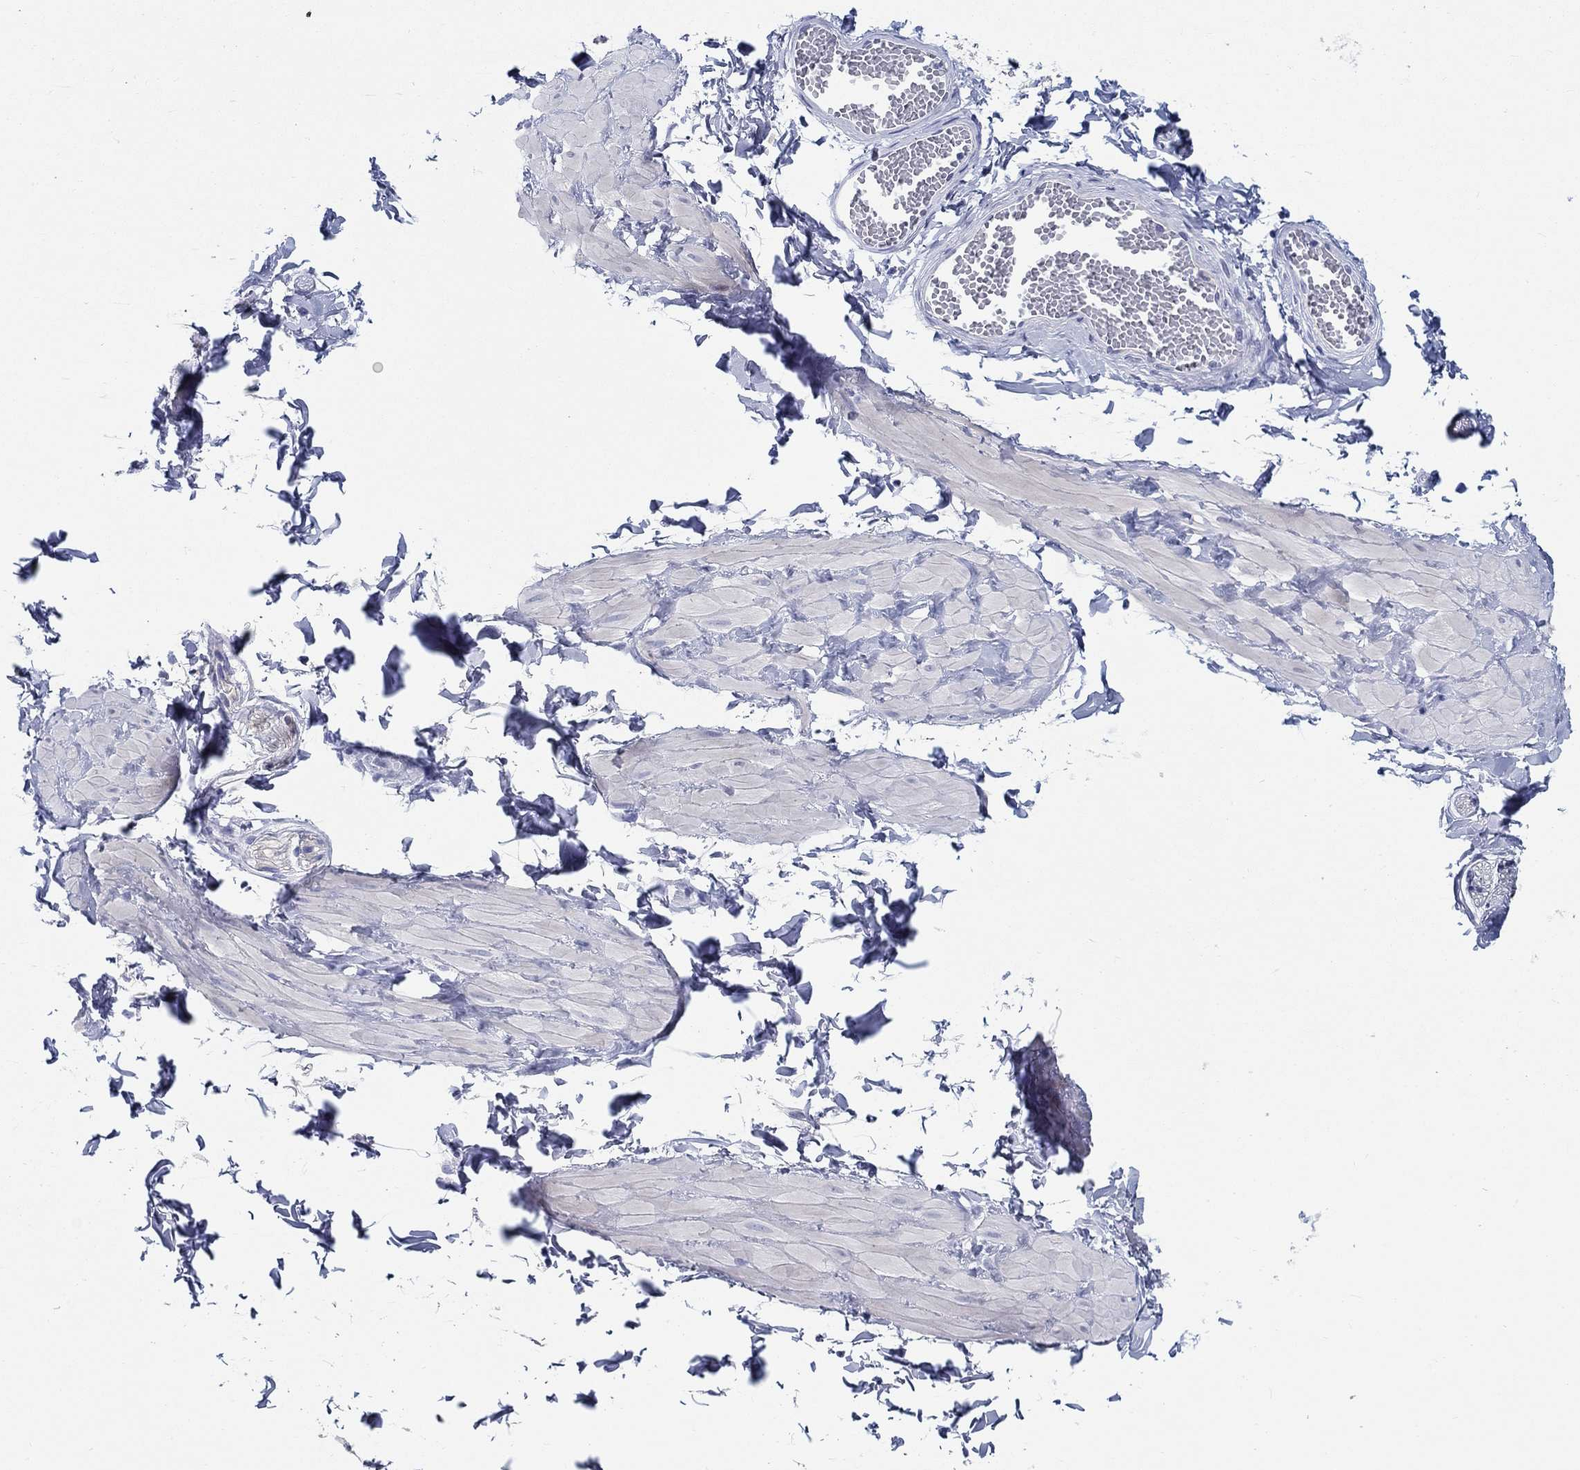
{"staining": {"intensity": "negative", "quantity": "none", "location": "none"}, "tissue": "adipose tissue", "cell_type": "Adipocytes", "image_type": "normal", "snomed": [{"axis": "morphology", "description": "Normal tissue, NOS"}, {"axis": "topography", "description": "Smooth muscle"}, {"axis": "topography", "description": "Peripheral nerve tissue"}], "caption": "Unremarkable adipose tissue was stained to show a protein in brown. There is no significant expression in adipocytes. Brightfield microscopy of IHC stained with DAB (brown) and hematoxylin (blue), captured at high magnification.", "gene": "RAP1GAP", "patient": {"sex": "male", "age": 22}}